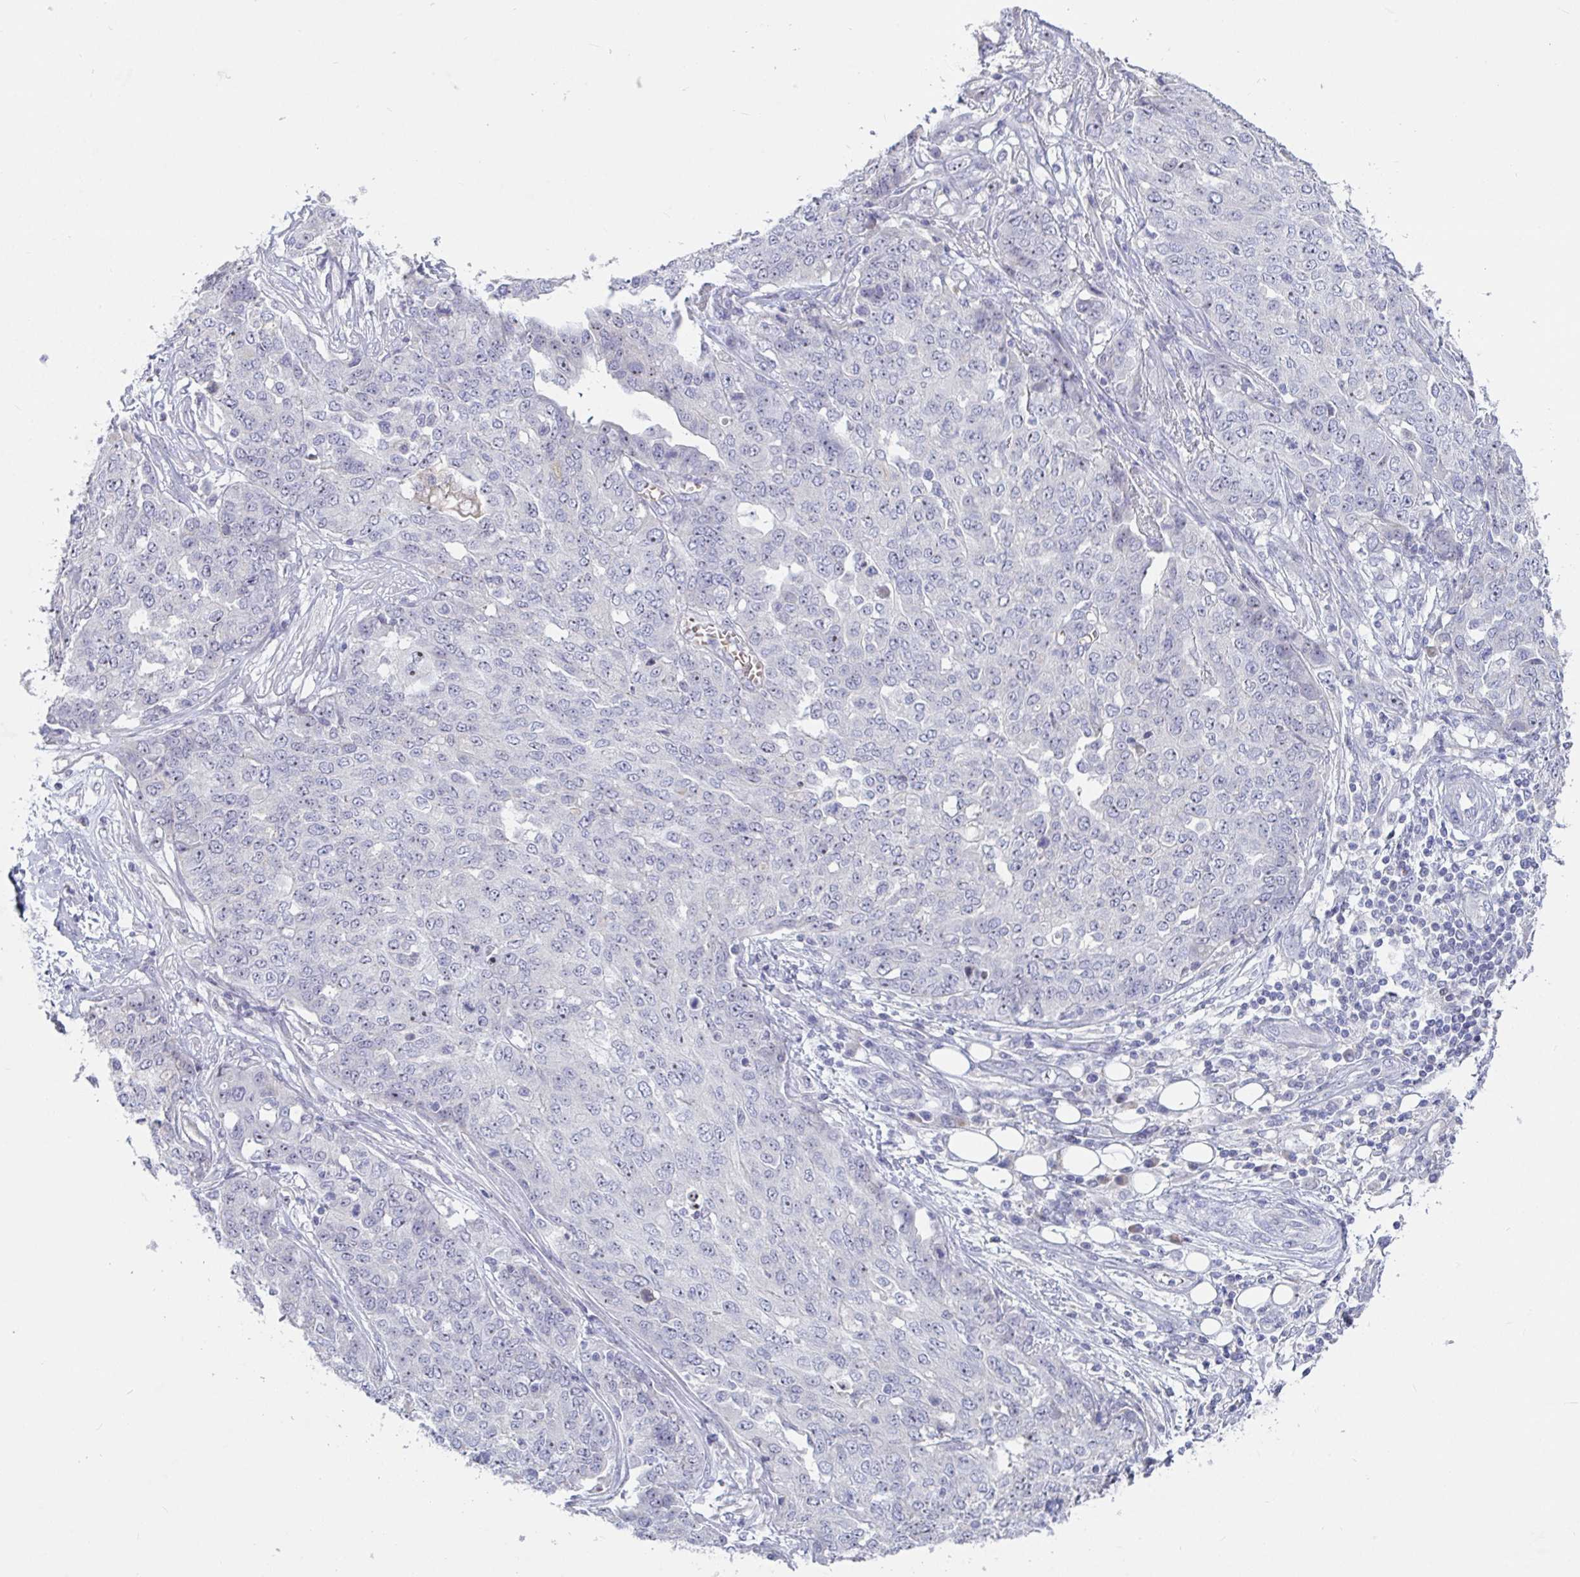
{"staining": {"intensity": "weak", "quantity": "<25%", "location": "nuclear"}, "tissue": "ovarian cancer", "cell_type": "Tumor cells", "image_type": "cancer", "snomed": [{"axis": "morphology", "description": "Cystadenocarcinoma, serous, NOS"}, {"axis": "topography", "description": "Soft tissue"}, {"axis": "topography", "description": "Ovary"}], "caption": "High magnification brightfield microscopy of ovarian cancer (serous cystadenocarcinoma) stained with DAB (brown) and counterstained with hematoxylin (blue): tumor cells show no significant positivity. (DAB (3,3'-diaminobenzidine) immunohistochemistry, high magnification).", "gene": "MYC", "patient": {"sex": "female", "age": 57}}